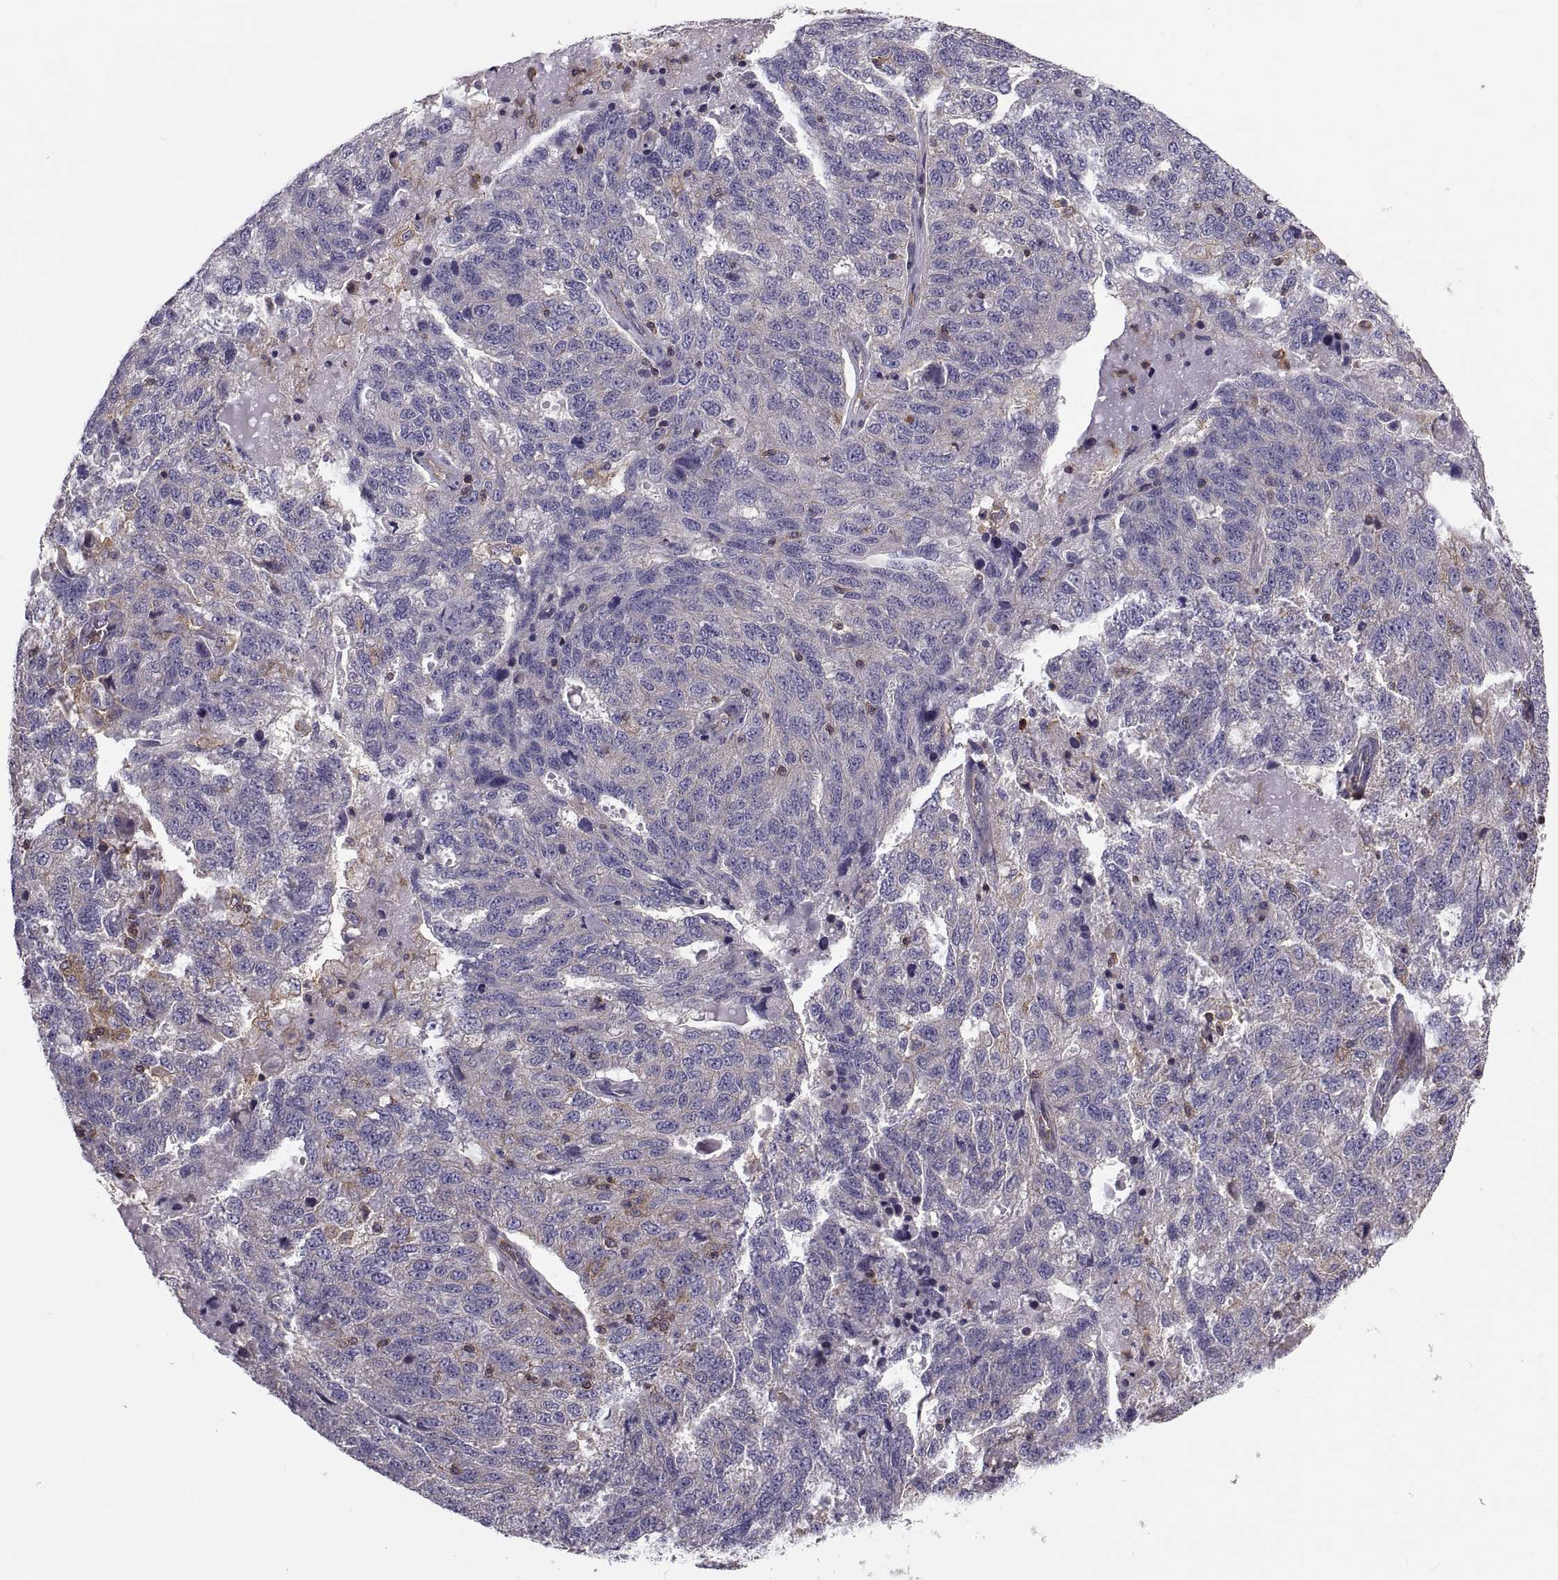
{"staining": {"intensity": "negative", "quantity": "none", "location": "none"}, "tissue": "ovarian cancer", "cell_type": "Tumor cells", "image_type": "cancer", "snomed": [{"axis": "morphology", "description": "Cystadenocarcinoma, serous, NOS"}, {"axis": "topography", "description": "Ovary"}], "caption": "High power microscopy image of an IHC photomicrograph of ovarian cancer (serous cystadenocarcinoma), revealing no significant positivity in tumor cells. The staining is performed using DAB brown chromogen with nuclei counter-stained in using hematoxylin.", "gene": "MYH9", "patient": {"sex": "female", "age": 71}}